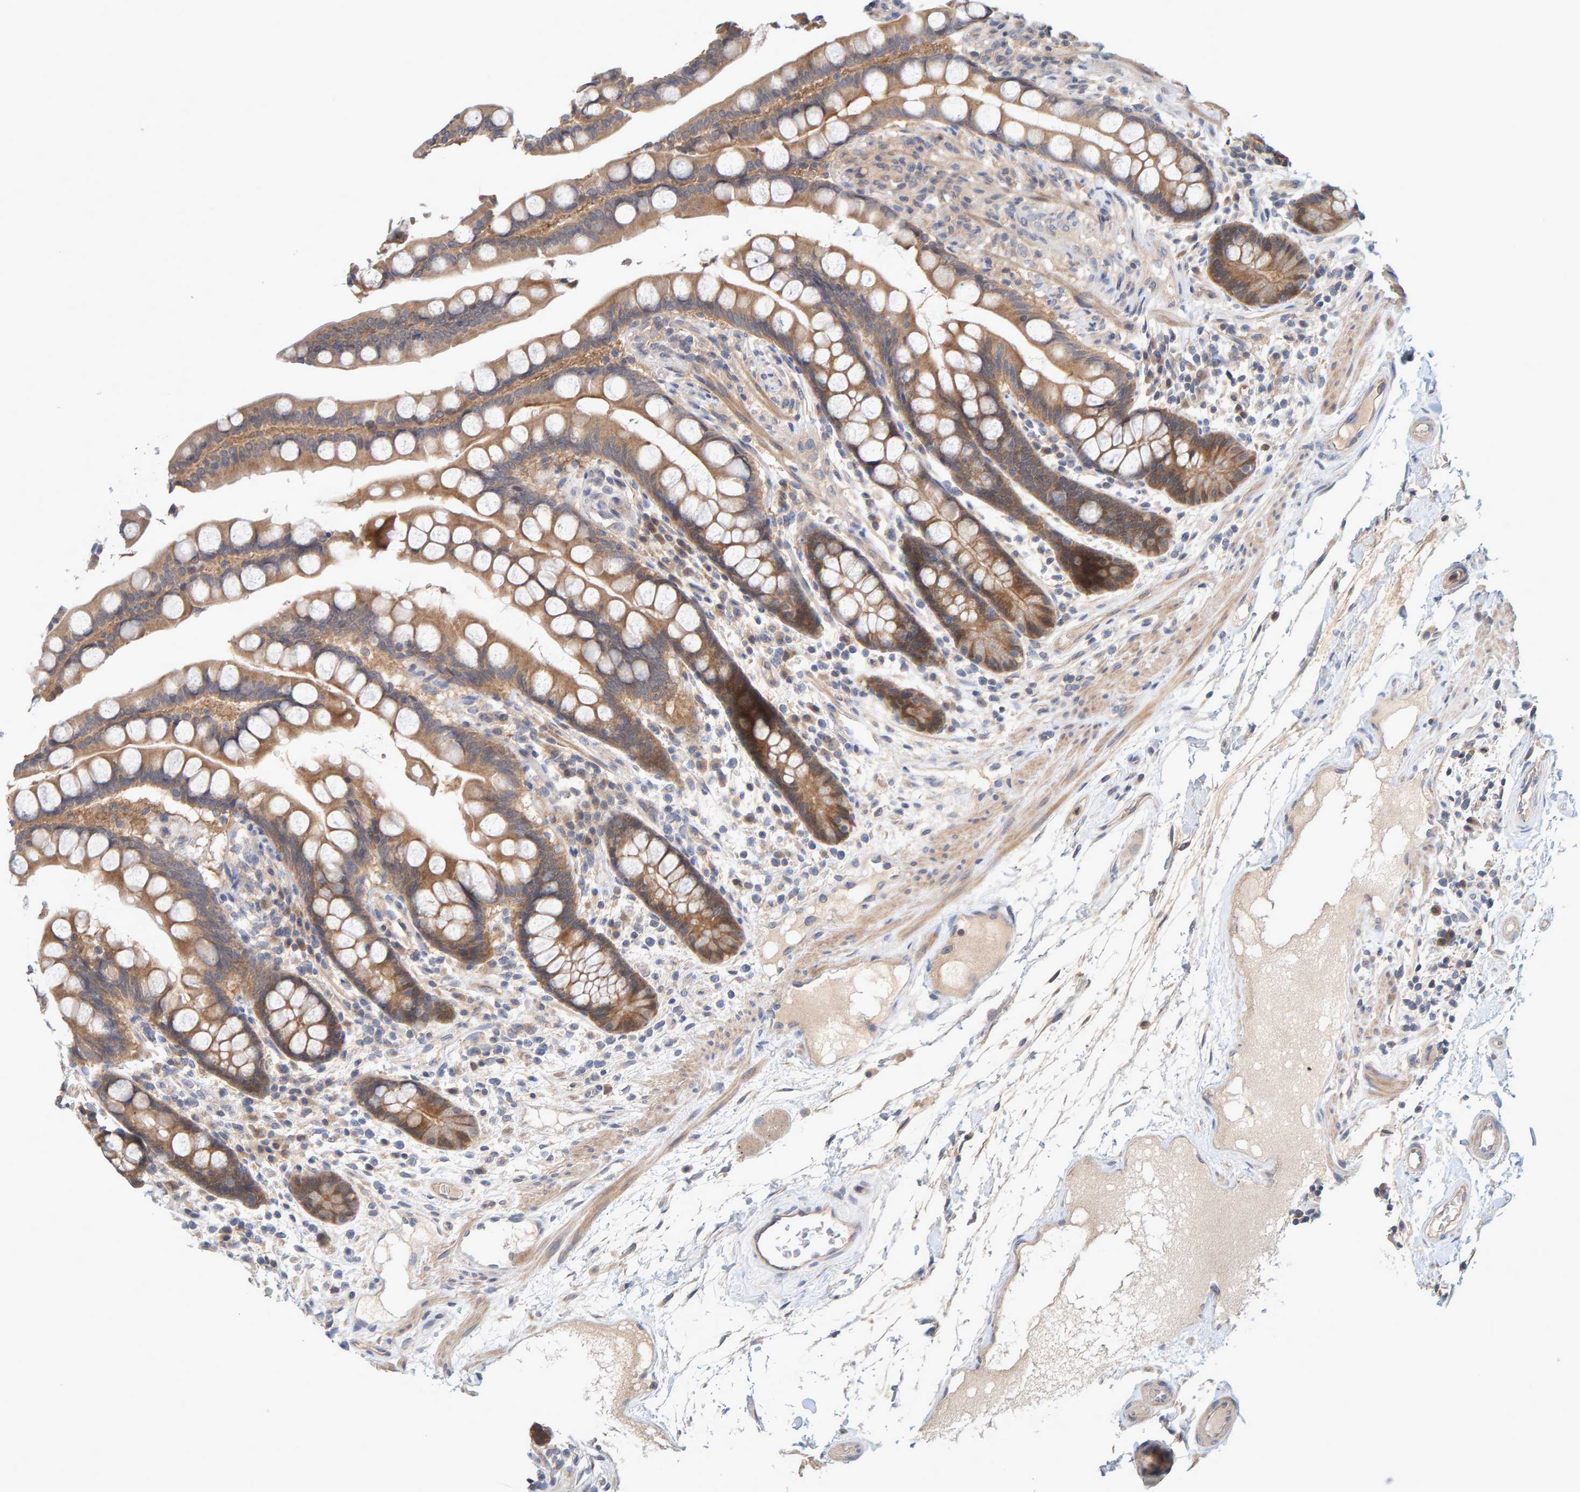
{"staining": {"intensity": "moderate", "quantity": ">75%", "location": "cytoplasmic/membranous"}, "tissue": "colon", "cell_type": "Endothelial cells", "image_type": "normal", "snomed": [{"axis": "morphology", "description": "Normal tissue, NOS"}, {"axis": "topography", "description": "Colon"}], "caption": "DAB (3,3'-diaminobenzidine) immunohistochemical staining of benign colon demonstrates moderate cytoplasmic/membranous protein expression in approximately >75% of endothelial cells. (DAB = brown stain, brightfield microscopy at high magnification).", "gene": "TATDN1", "patient": {"sex": "male", "age": 73}}